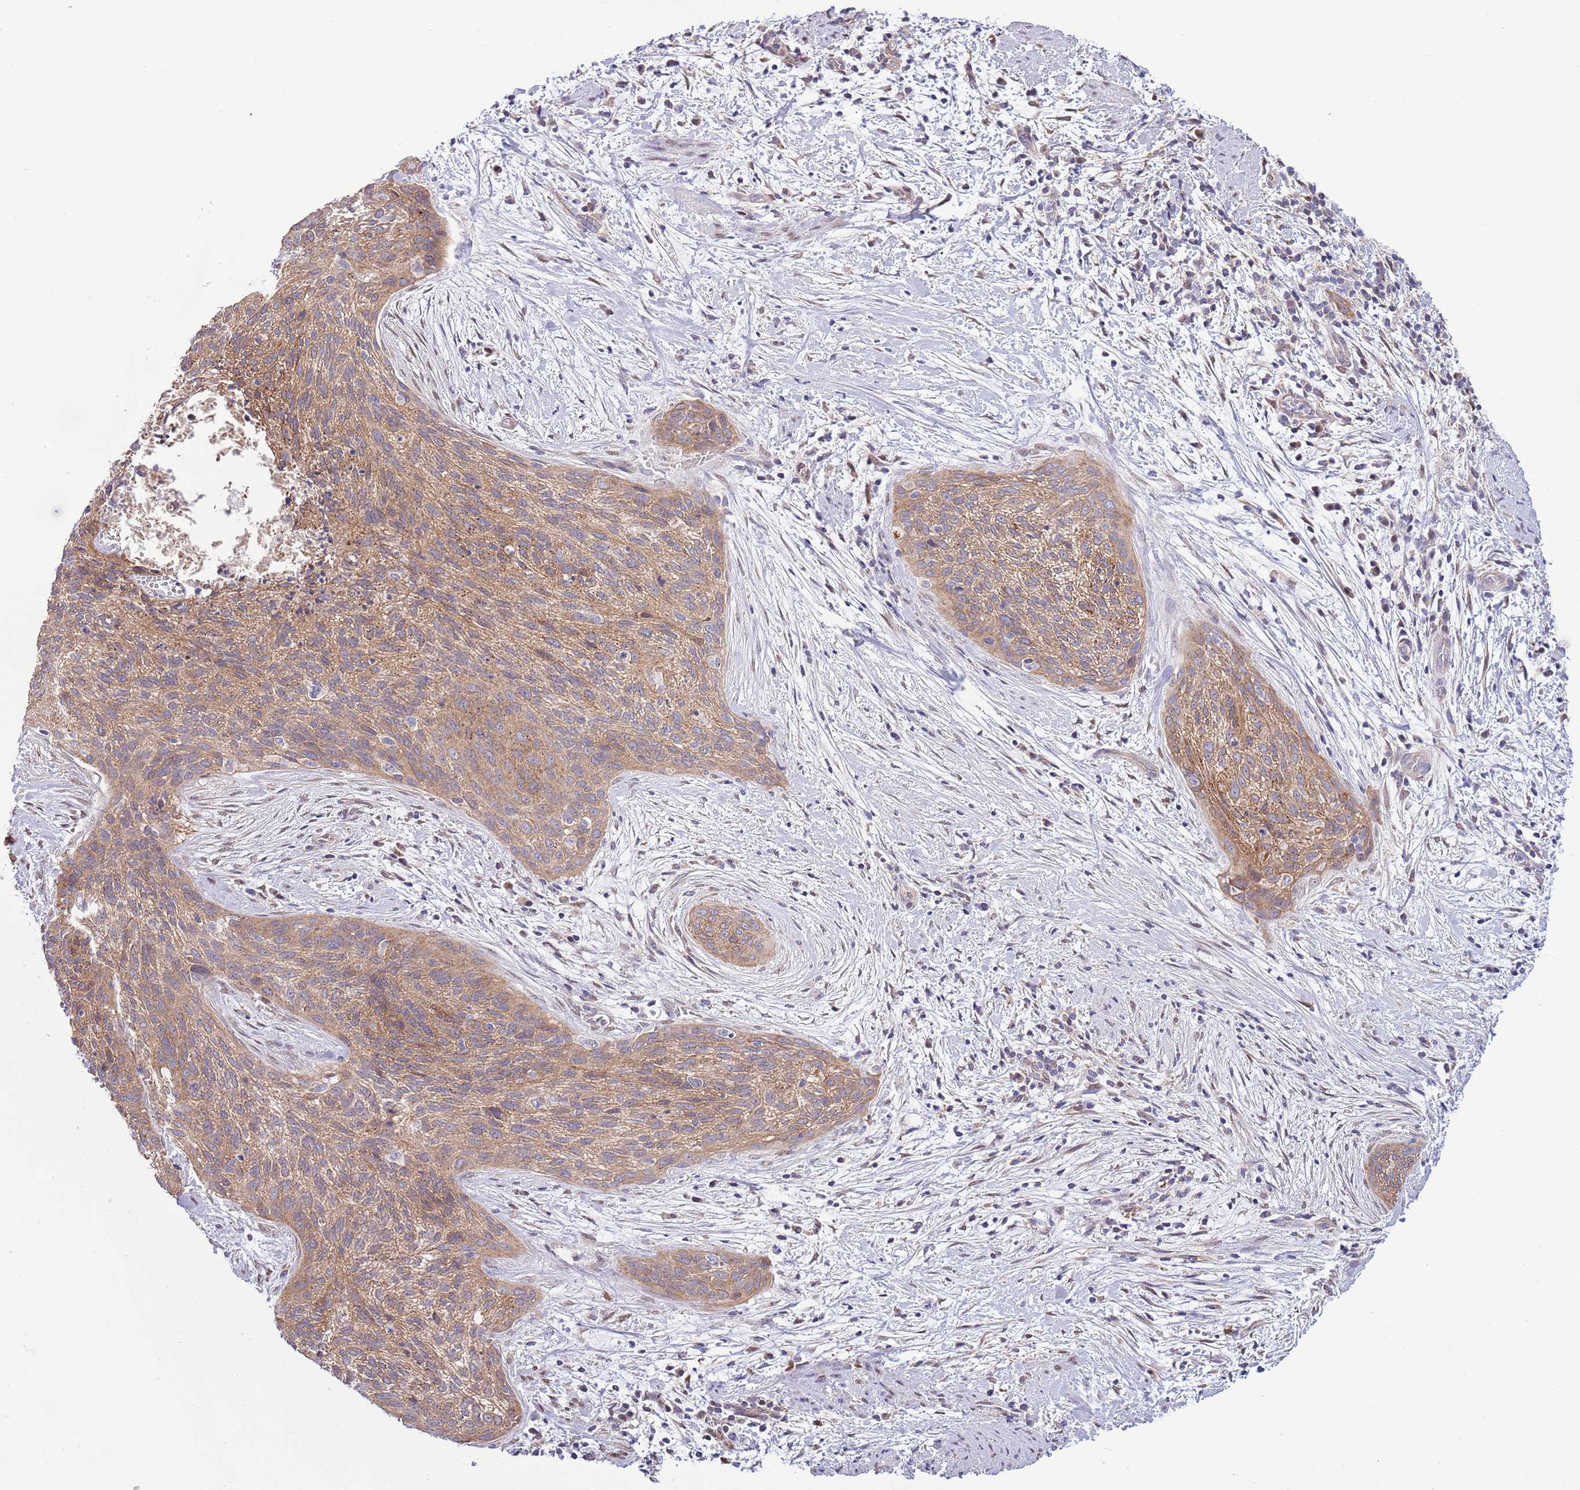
{"staining": {"intensity": "moderate", "quantity": "25%-75%", "location": "cytoplasmic/membranous"}, "tissue": "cervical cancer", "cell_type": "Tumor cells", "image_type": "cancer", "snomed": [{"axis": "morphology", "description": "Squamous cell carcinoma, NOS"}, {"axis": "topography", "description": "Cervix"}], "caption": "Protein expression analysis of human cervical cancer (squamous cell carcinoma) reveals moderate cytoplasmic/membranous expression in about 25%-75% of tumor cells.", "gene": "ARL2BP", "patient": {"sex": "female", "age": 55}}